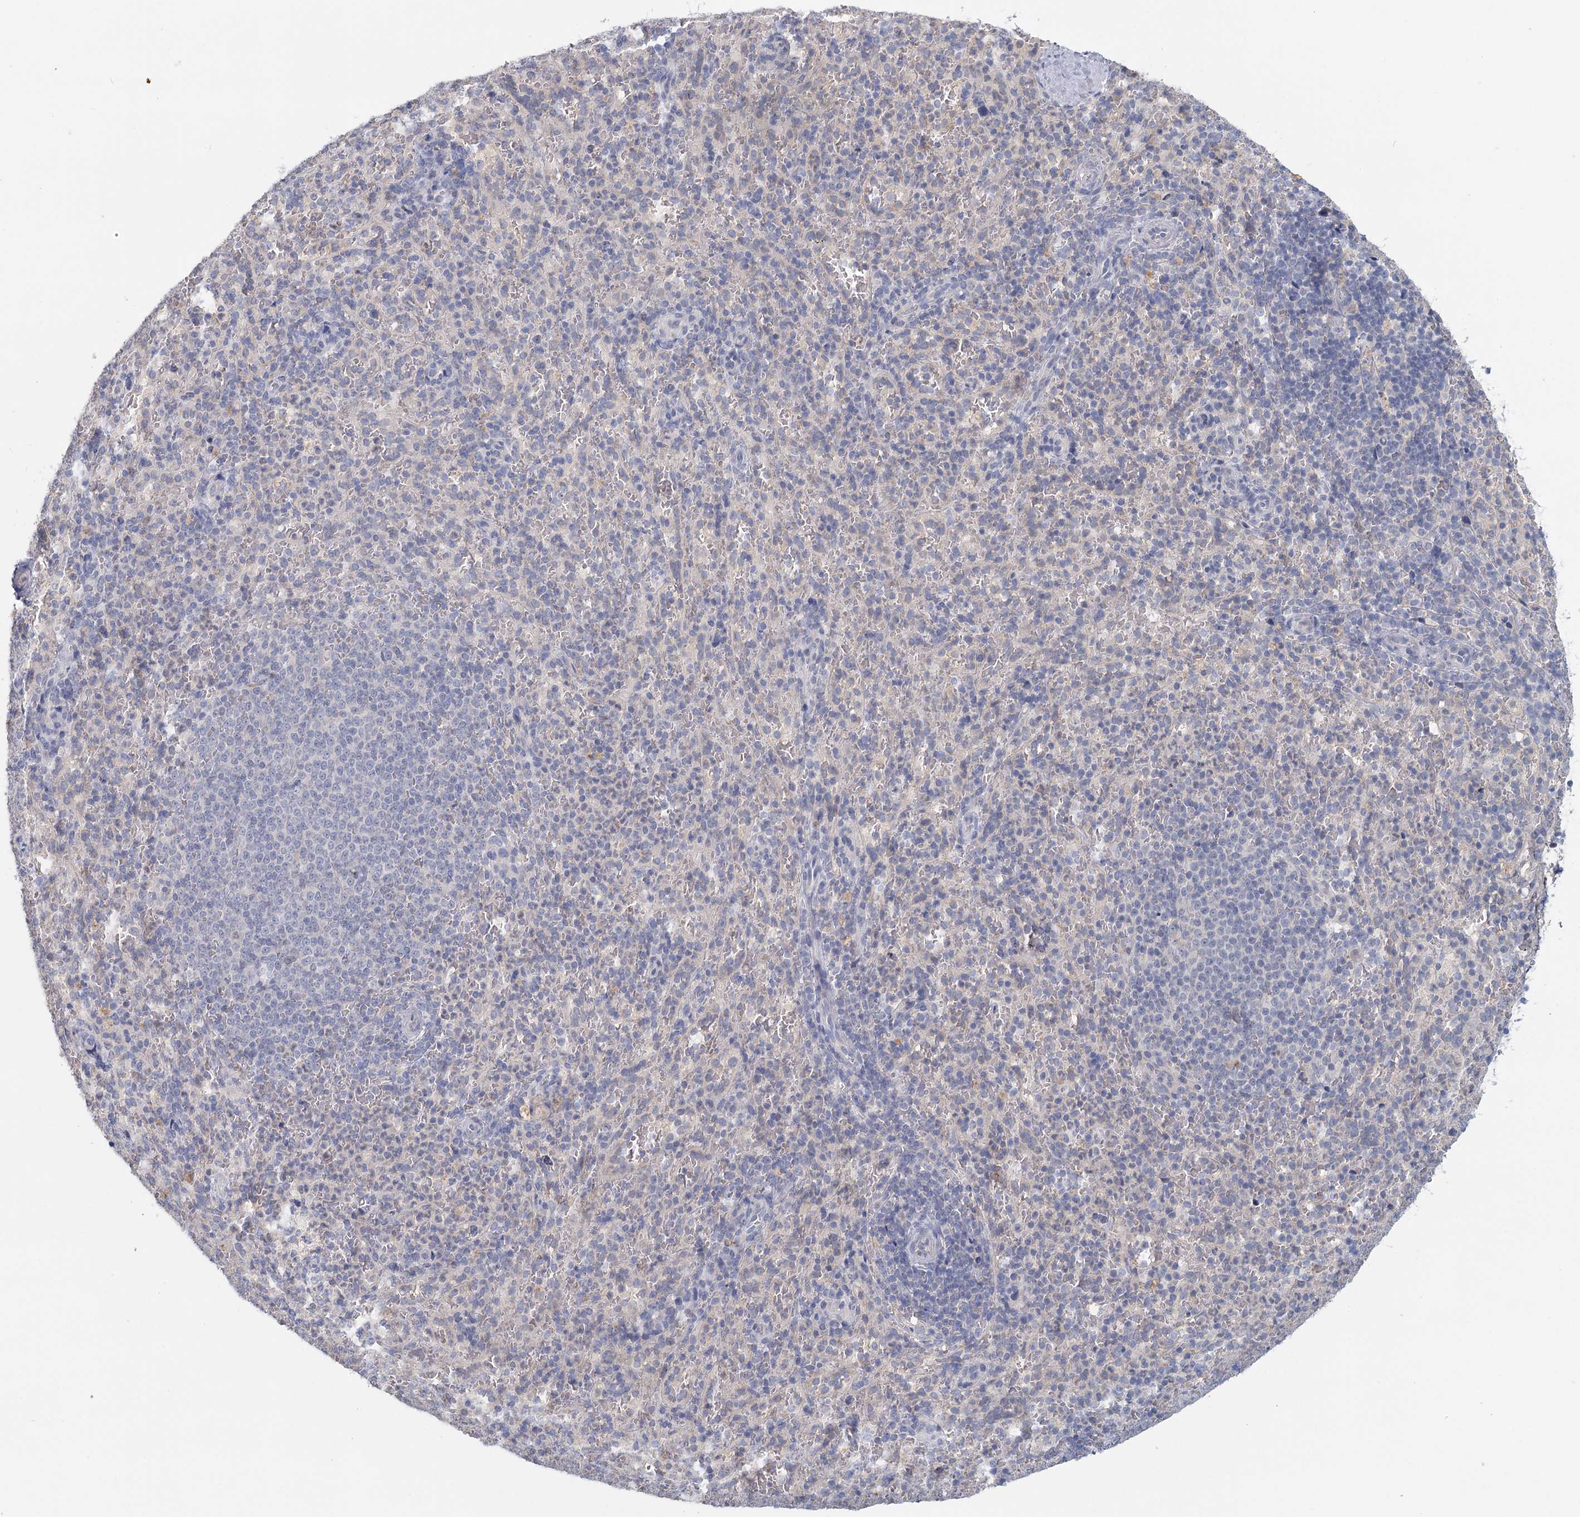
{"staining": {"intensity": "negative", "quantity": "none", "location": "none"}, "tissue": "spleen", "cell_type": "Cells in red pulp", "image_type": "normal", "snomed": [{"axis": "morphology", "description": "Normal tissue, NOS"}, {"axis": "topography", "description": "Spleen"}], "caption": "Cells in red pulp show no significant protein positivity in normal spleen. (Immunohistochemistry (ihc), brightfield microscopy, high magnification).", "gene": "MYO7B", "patient": {"sex": "female", "age": 21}}